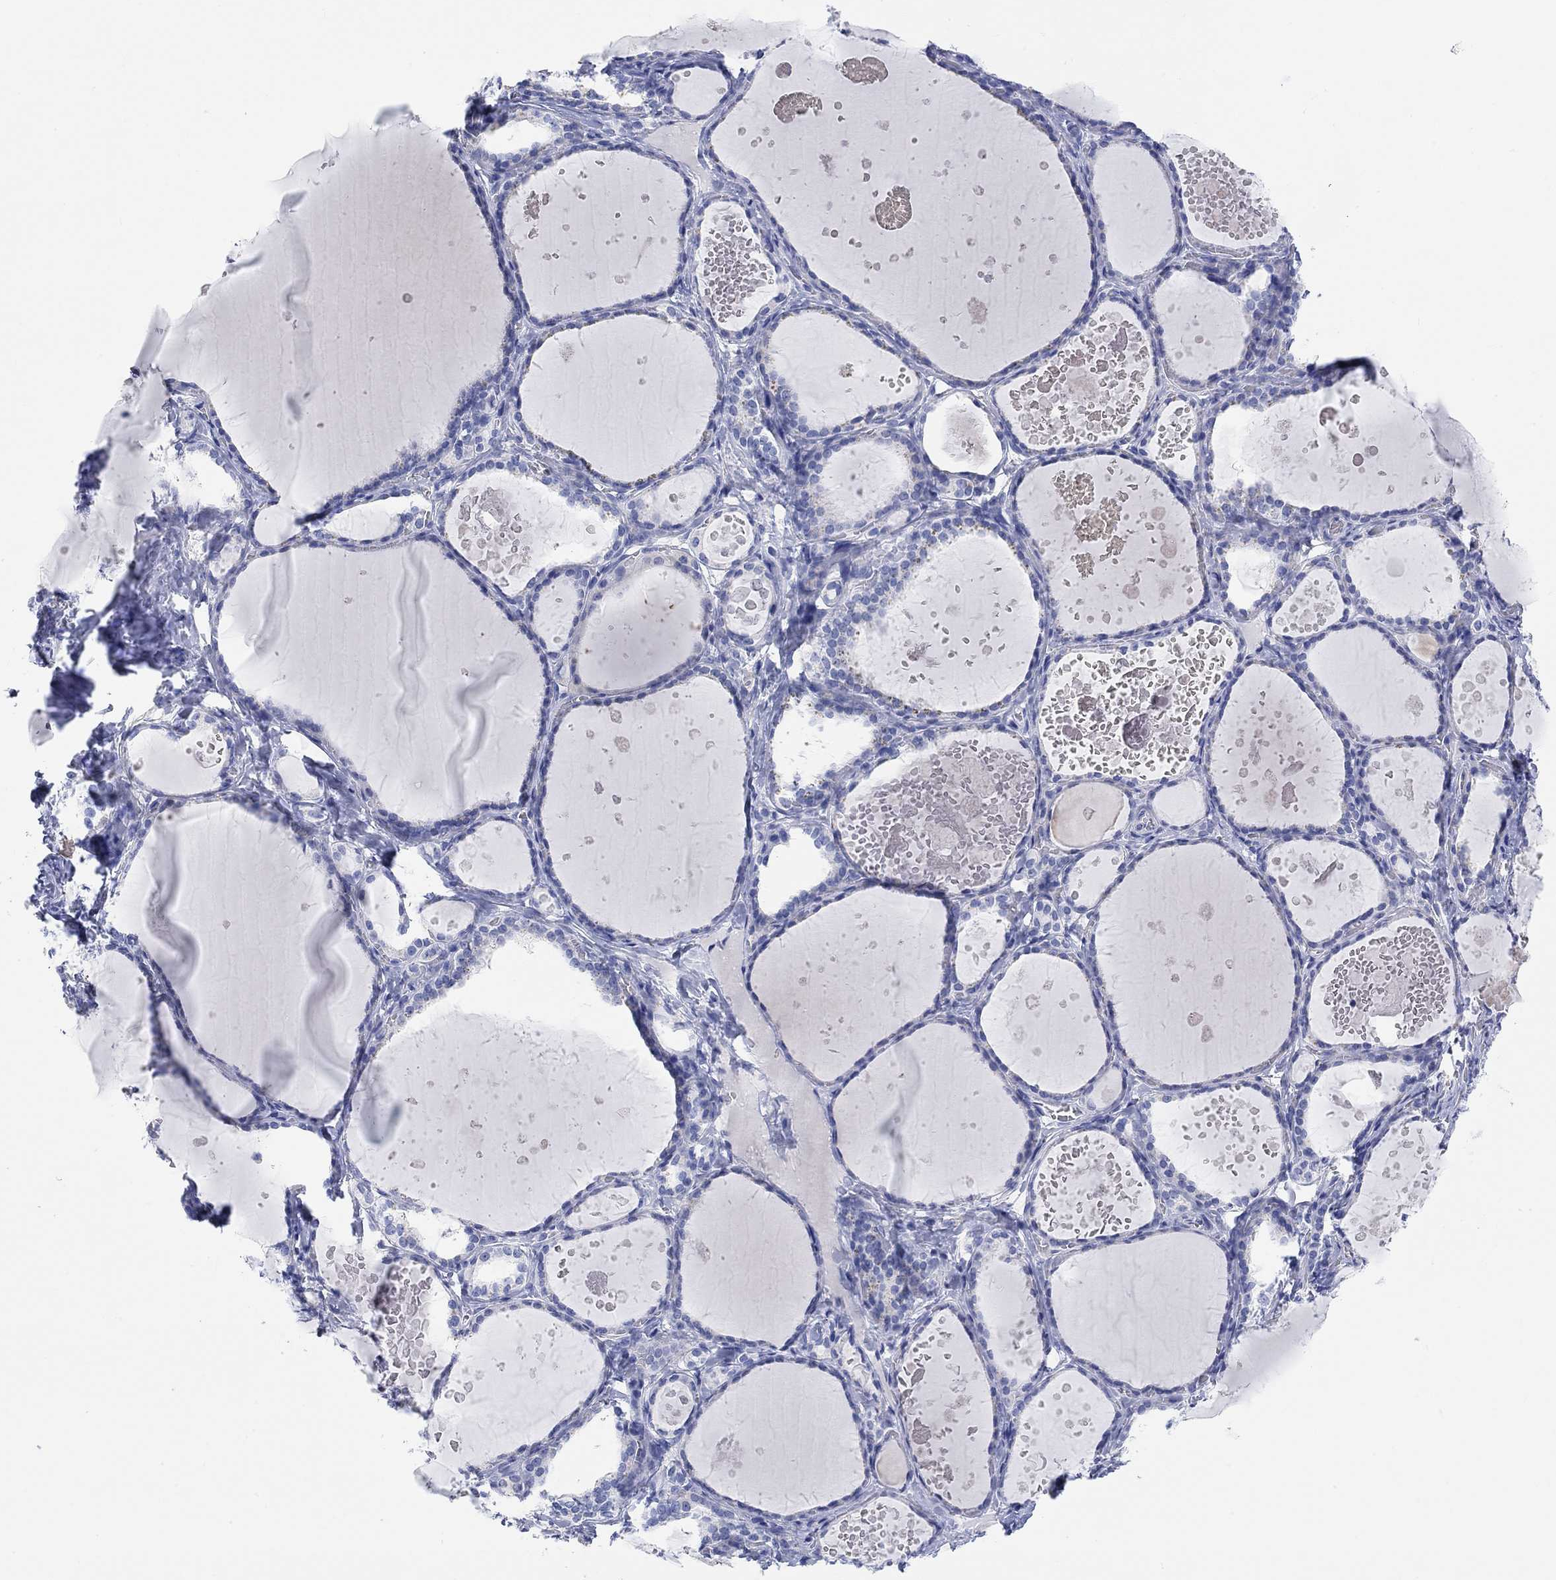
{"staining": {"intensity": "negative", "quantity": "none", "location": "none"}, "tissue": "thyroid gland", "cell_type": "Glandular cells", "image_type": "normal", "snomed": [{"axis": "morphology", "description": "Normal tissue, NOS"}, {"axis": "topography", "description": "Thyroid gland"}], "caption": "A high-resolution image shows immunohistochemistry staining of unremarkable thyroid gland, which shows no significant positivity in glandular cells.", "gene": "XIRP2", "patient": {"sex": "female", "age": 56}}